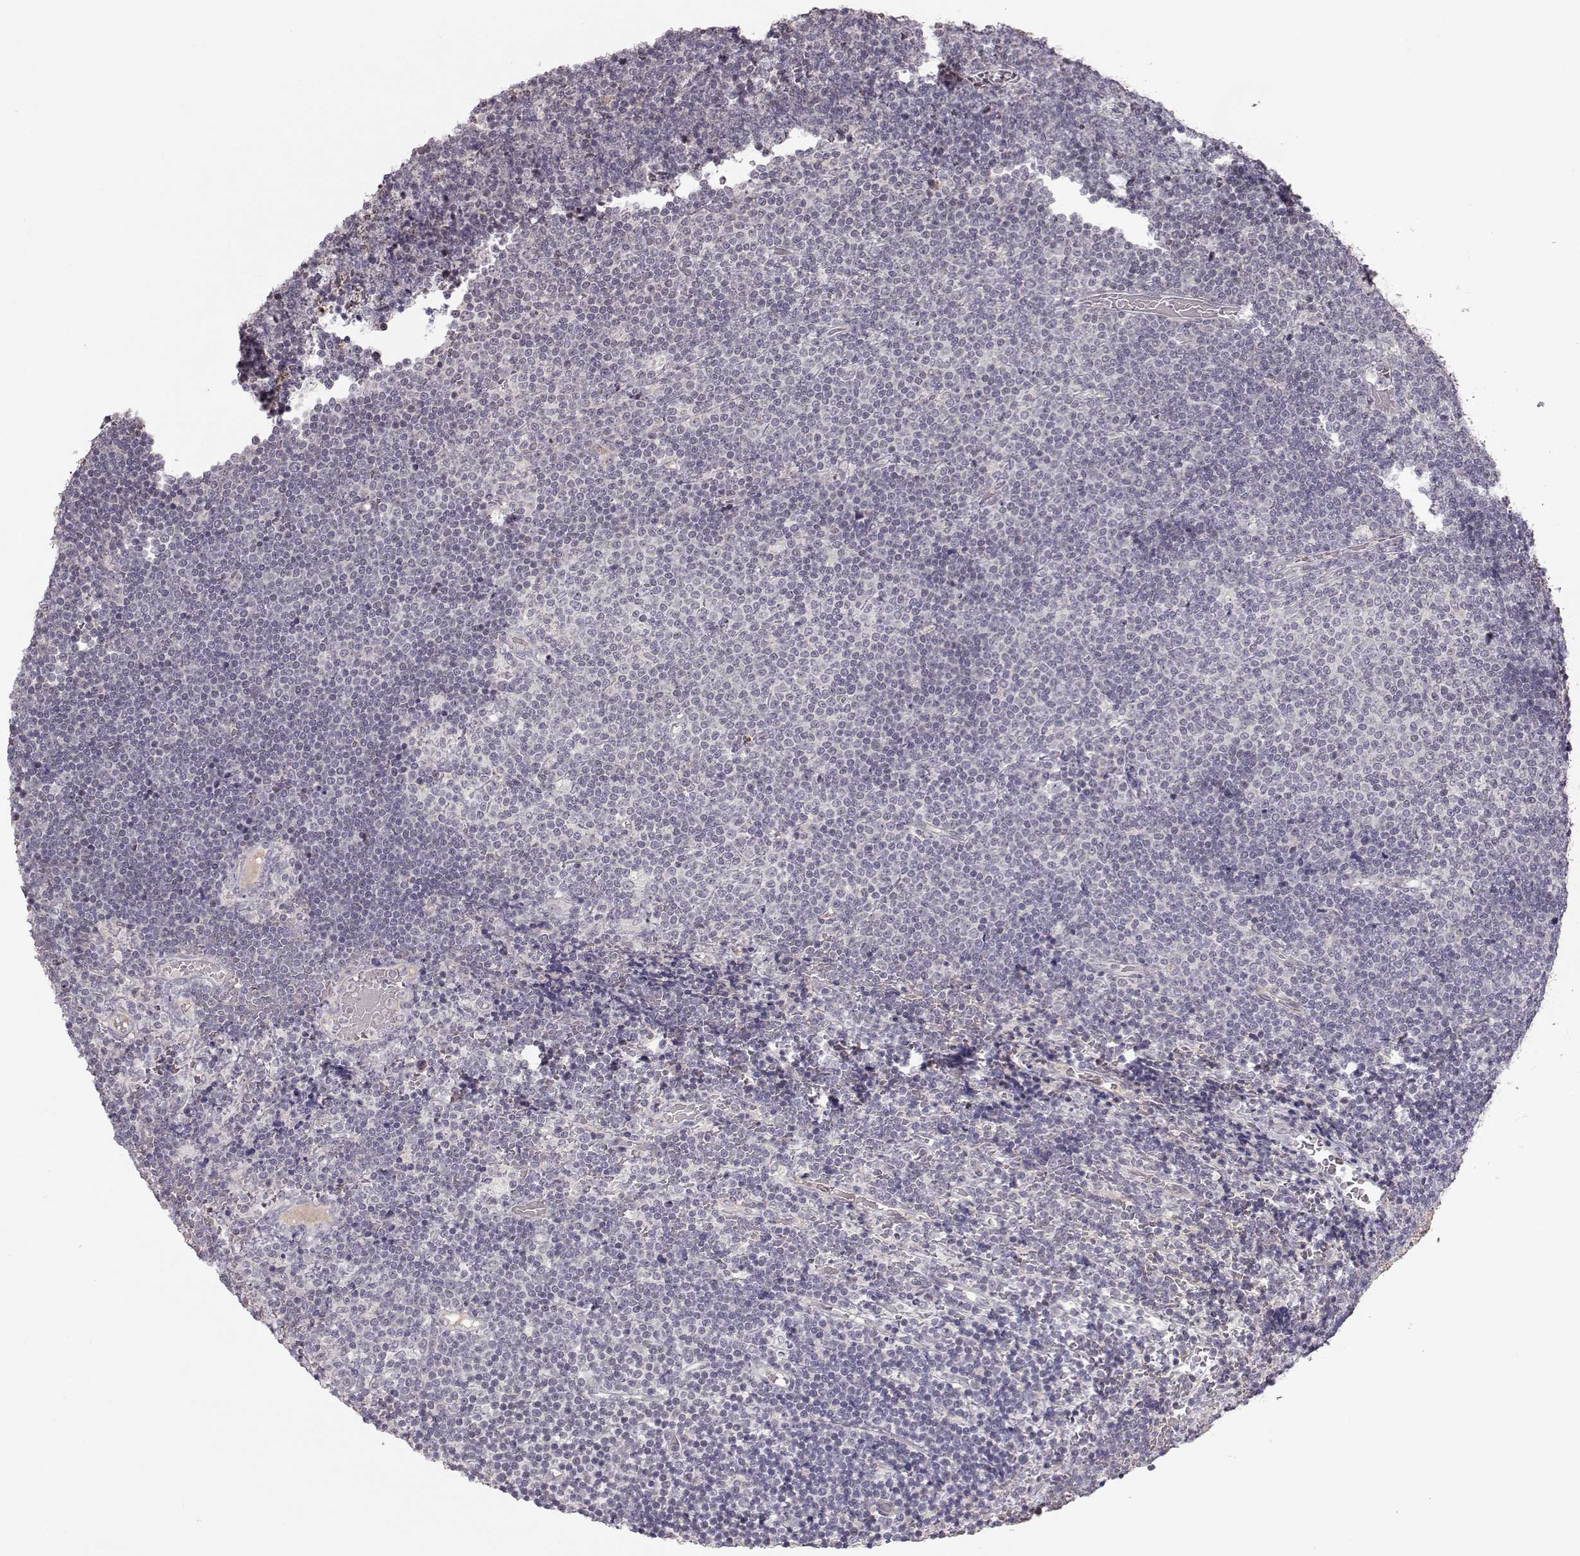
{"staining": {"intensity": "negative", "quantity": "none", "location": "none"}, "tissue": "lymphoma", "cell_type": "Tumor cells", "image_type": "cancer", "snomed": [{"axis": "morphology", "description": "Malignant lymphoma, non-Hodgkin's type, Low grade"}, {"axis": "topography", "description": "Brain"}], "caption": "Immunohistochemistry (IHC) histopathology image of neoplastic tissue: human lymphoma stained with DAB (3,3'-diaminobenzidine) reveals no significant protein staining in tumor cells.", "gene": "PNMT", "patient": {"sex": "female", "age": 66}}